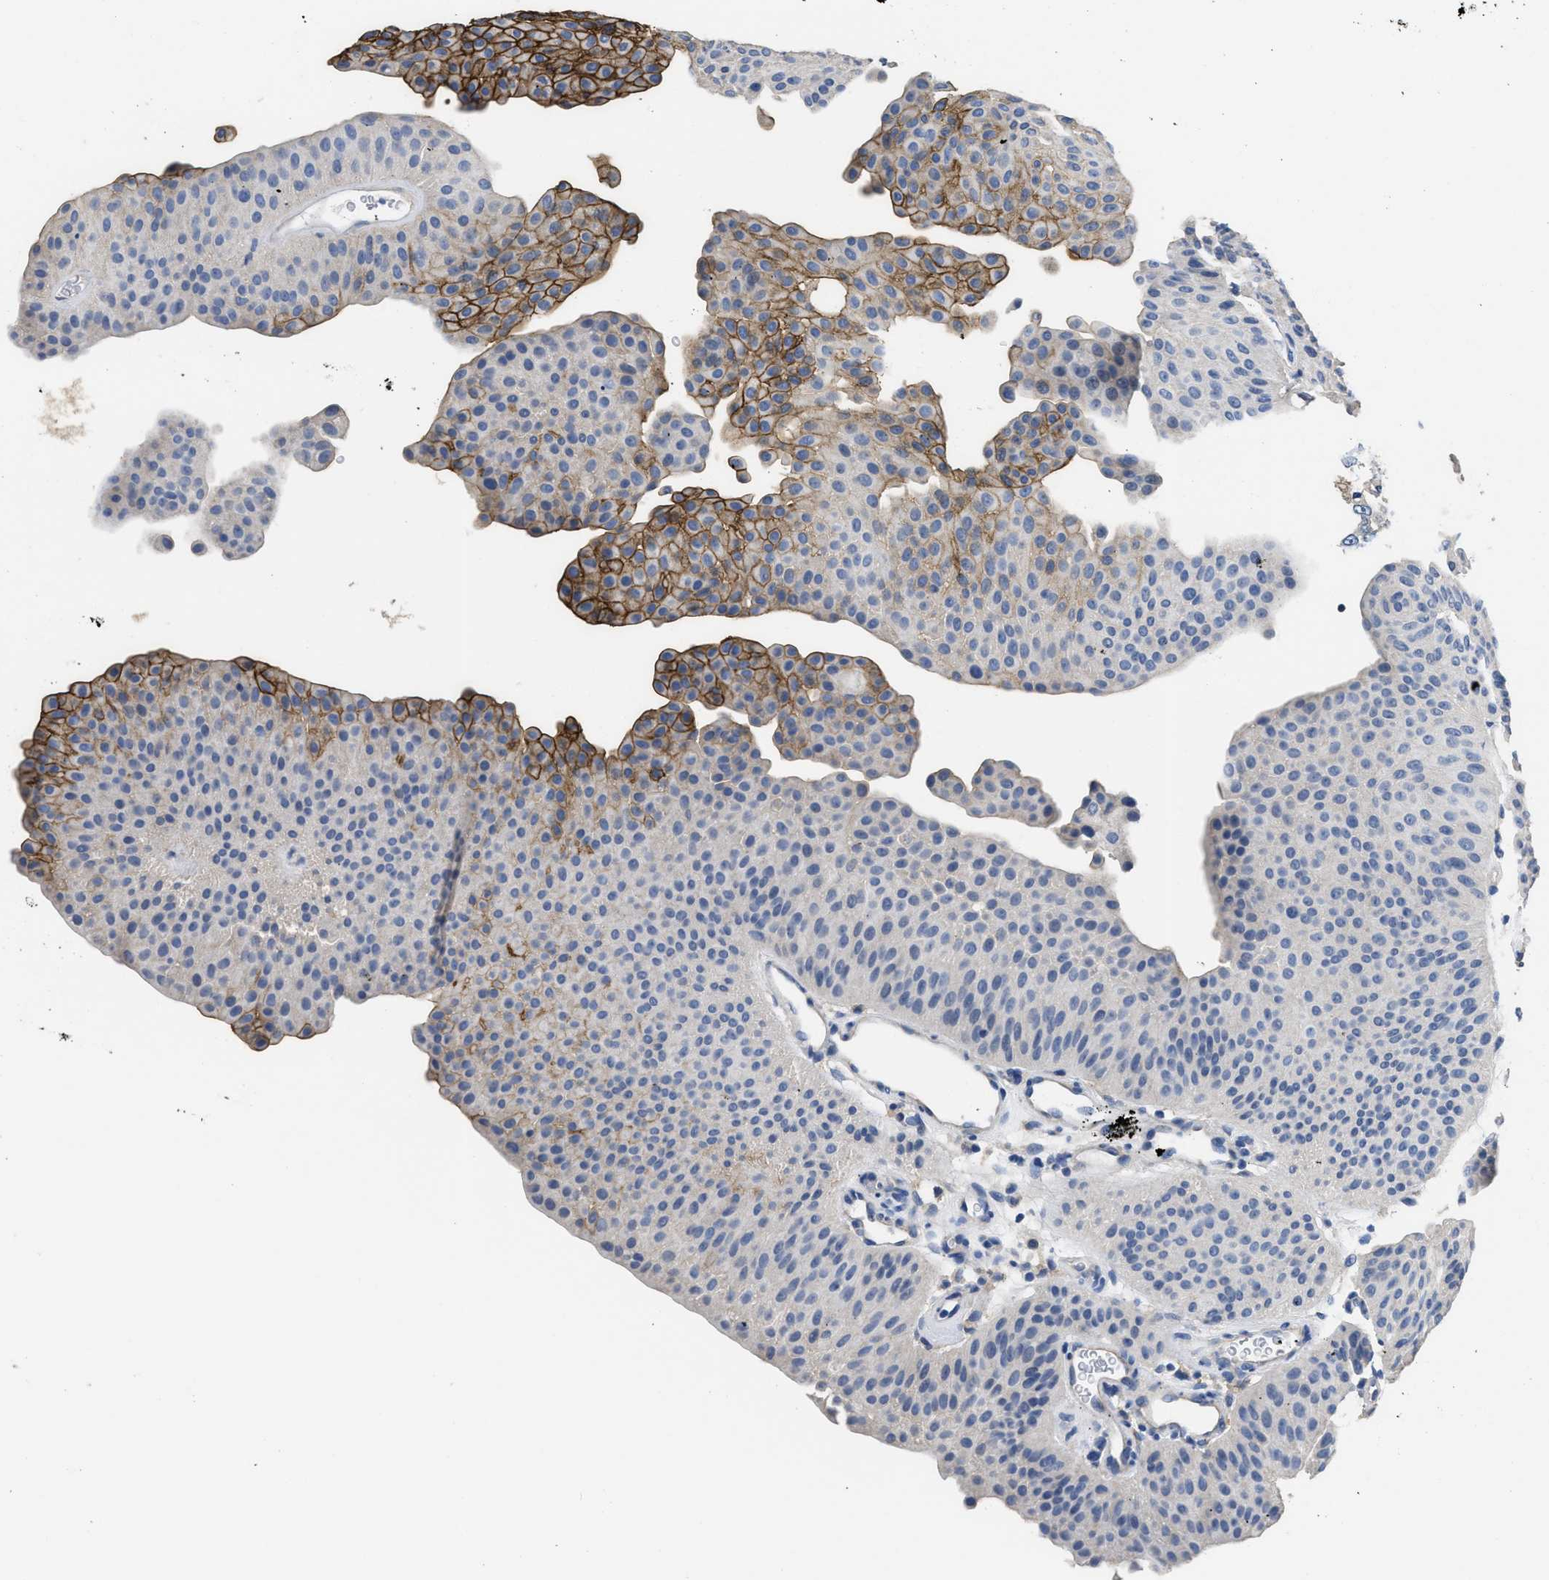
{"staining": {"intensity": "strong", "quantity": "<25%", "location": "cytoplasmic/membranous"}, "tissue": "urothelial cancer", "cell_type": "Tumor cells", "image_type": "cancer", "snomed": [{"axis": "morphology", "description": "Urothelial carcinoma, Low grade"}, {"axis": "topography", "description": "Urinary bladder"}], "caption": "Human urothelial cancer stained for a protein (brown) demonstrates strong cytoplasmic/membranous positive positivity in approximately <25% of tumor cells.", "gene": "CA9", "patient": {"sex": "female", "age": 60}}